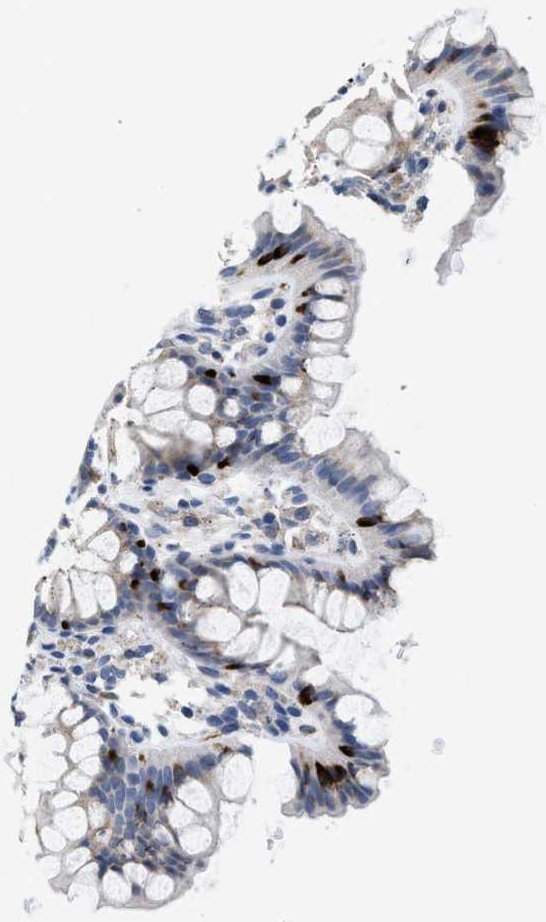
{"staining": {"intensity": "weak", "quantity": ">75%", "location": "cytoplasmic/membranous"}, "tissue": "colon", "cell_type": "Endothelial cells", "image_type": "normal", "snomed": [{"axis": "morphology", "description": "Normal tissue, NOS"}, {"axis": "topography", "description": "Colon"}], "caption": "This photomicrograph demonstrates unremarkable colon stained with immunohistochemistry to label a protein in brown. The cytoplasmic/membranous of endothelial cells show weak positivity for the protein. Nuclei are counter-stained blue.", "gene": "PIM1", "patient": {"sex": "female", "age": 55}}